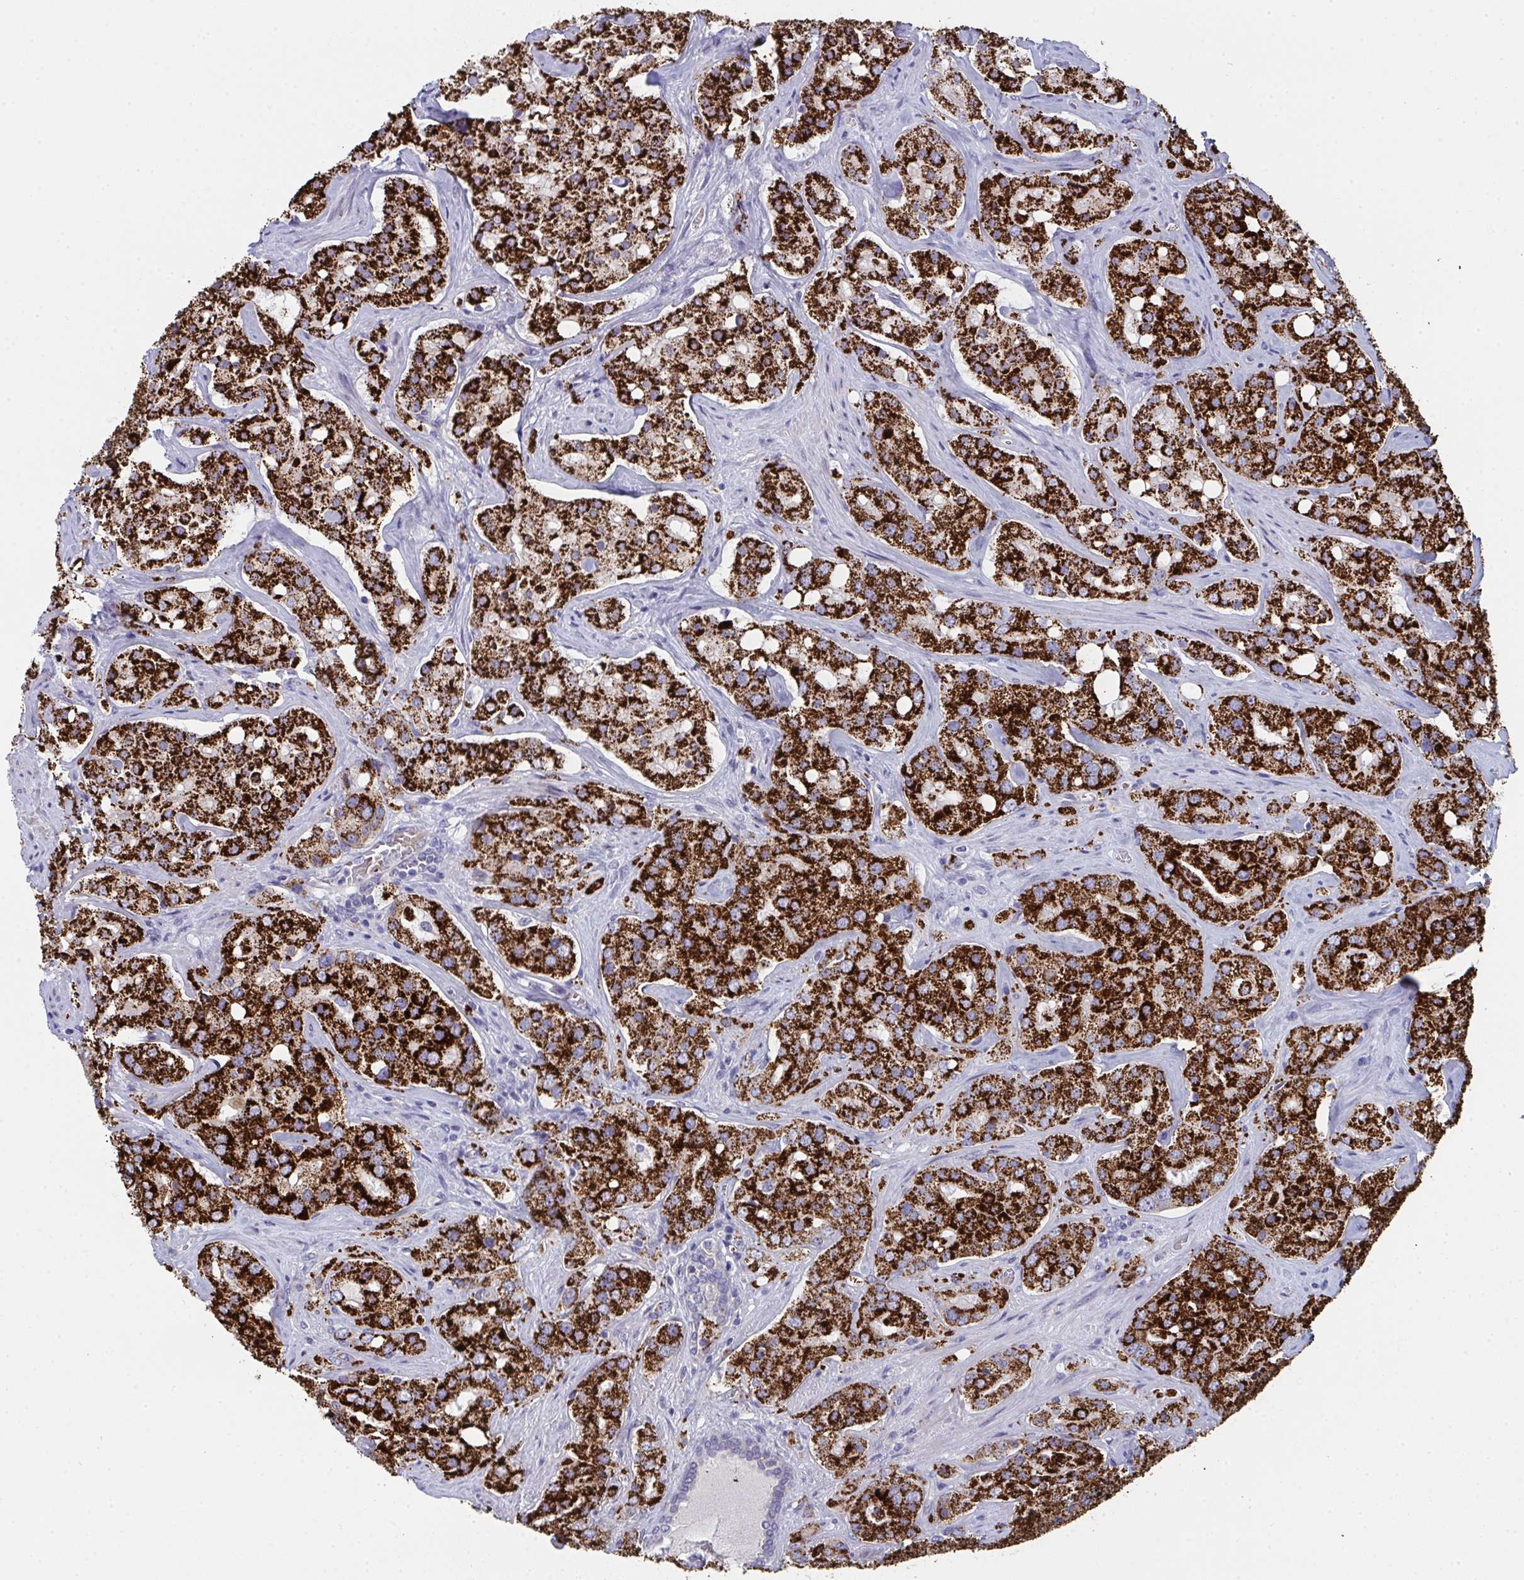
{"staining": {"intensity": "strong", "quantity": ">75%", "location": "cytoplasmic/membranous"}, "tissue": "prostate cancer", "cell_type": "Tumor cells", "image_type": "cancer", "snomed": [{"axis": "morphology", "description": "Adenocarcinoma, High grade"}, {"axis": "topography", "description": "Prostate"}], "caption": "Immunohistochemical staining of prostate cancer (adenocarcinoma (high-grade)) demonstrates high levels of strong cytoplasmic/membranous positivity in about >75% of tumor cells.", "gene": "VWDE", "patient": {"sex": "male", "age": 67}}